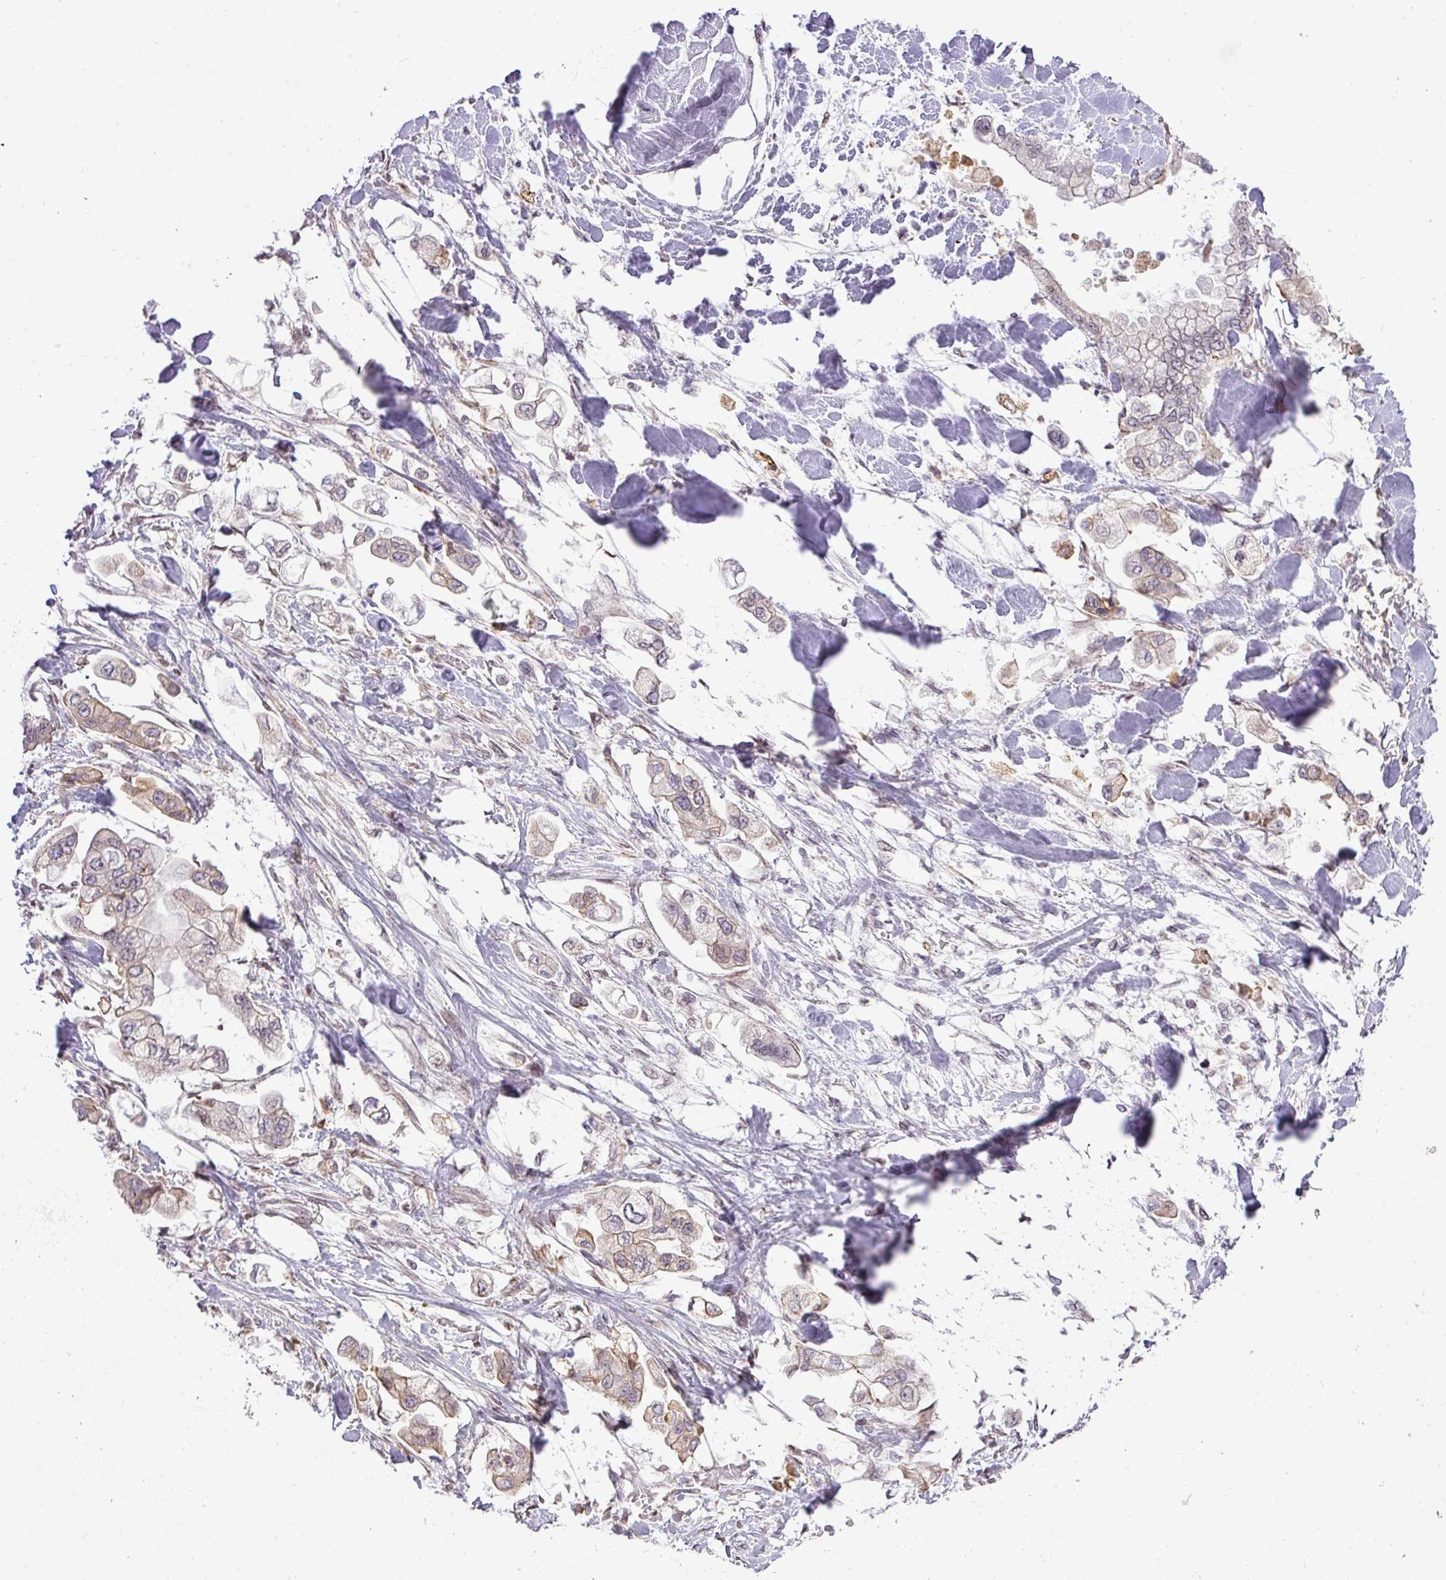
{"staining": {"intensity": "weak", "quantity": "<25%", "location": "cytoplasmic/membranous"}, "tissue": "stomach cancer", "cell_type": "Tumor cells", "image_type": "cancer", "snomed": [{"axis": "morphology", "description": "Adenocarcinoma, NOS"}, {"axis": "topography", "description": "Stomach"}], "caption": "This is an IHC micrograph of human stomach cancer (adenocarcinoma). There is no positivity in tumor cells.", "gene": "COX18", "patient": {"sex": "male", "age": 62}}